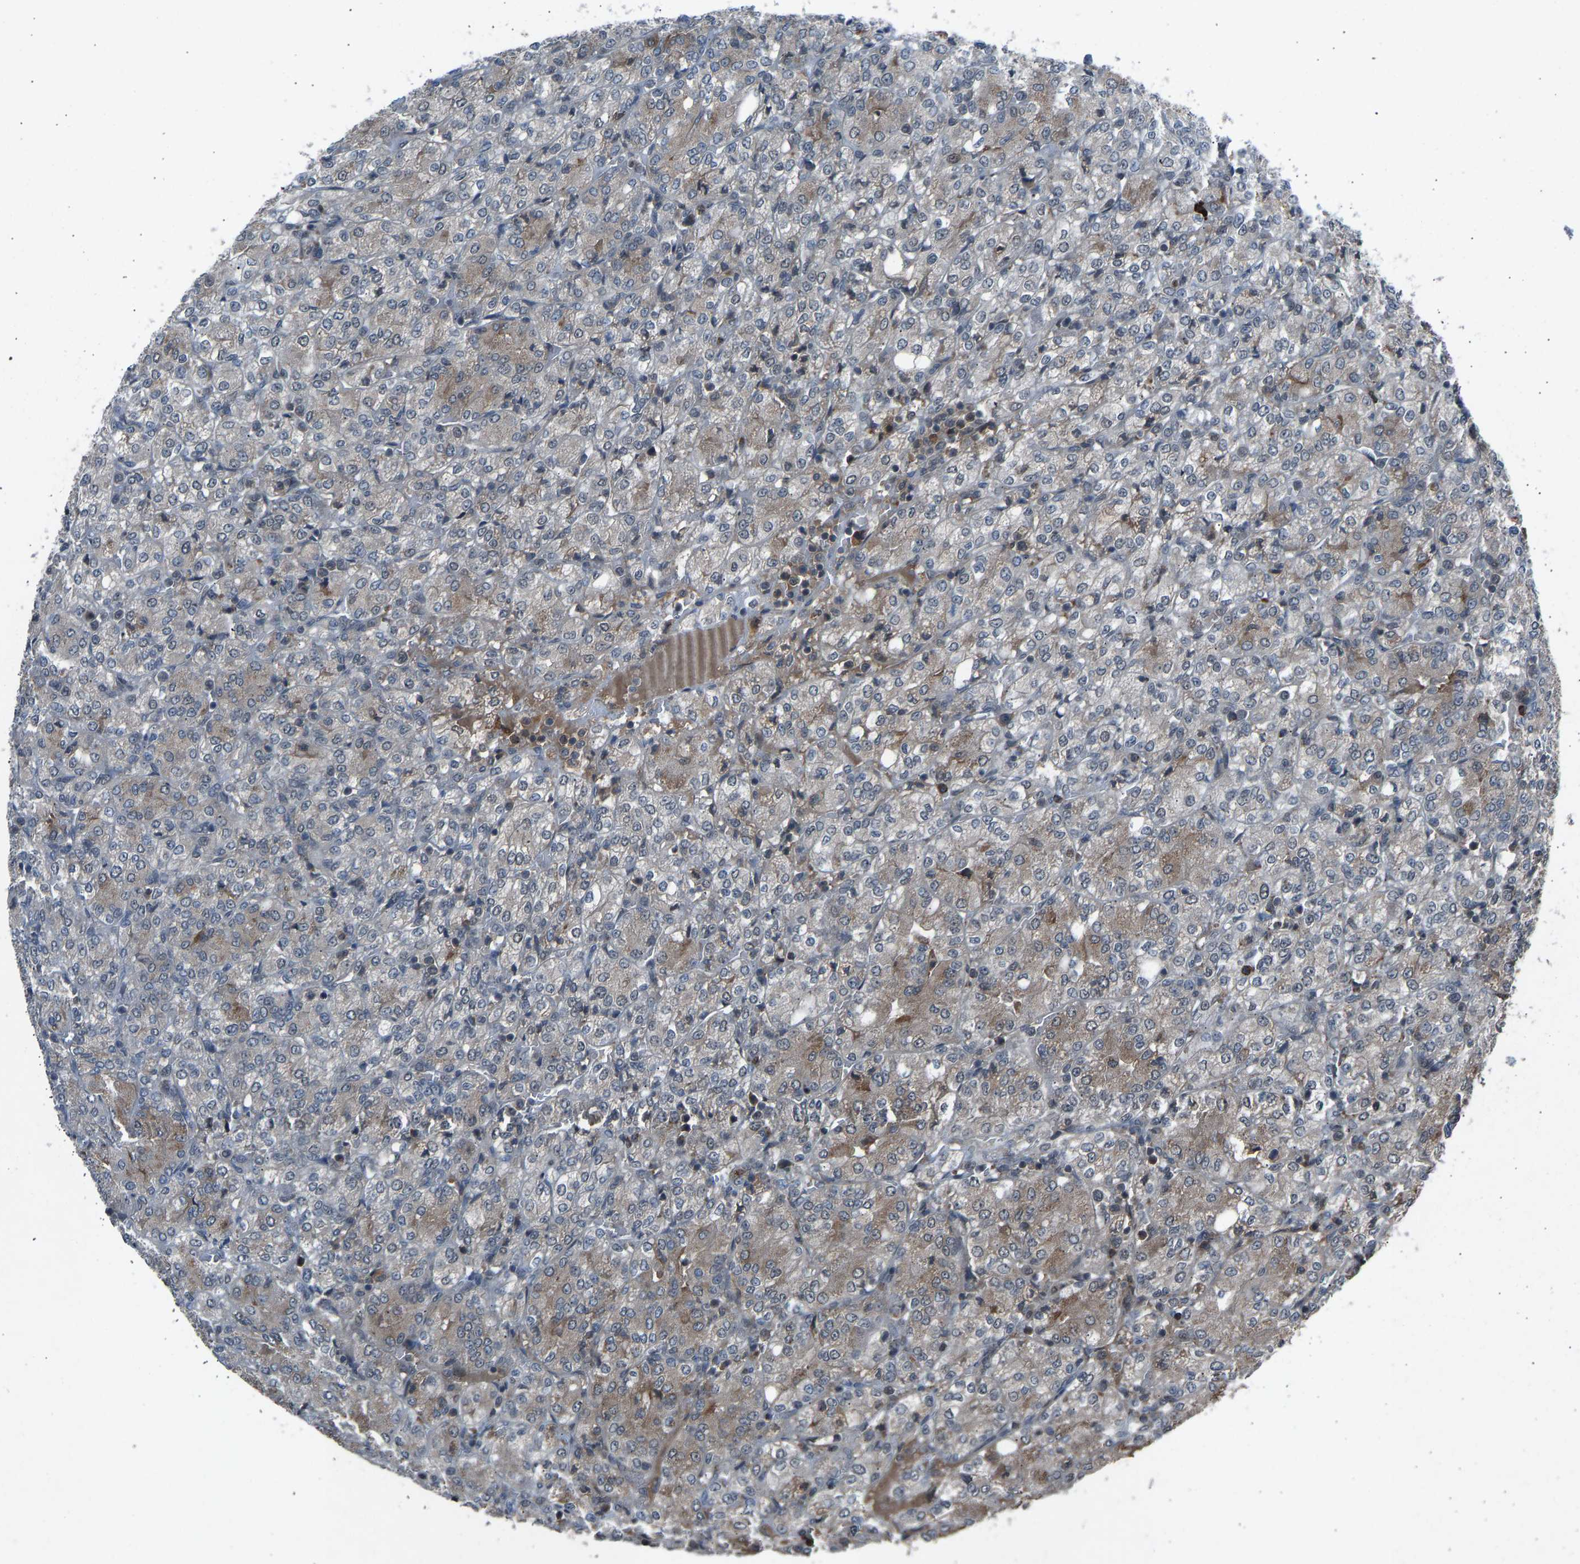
{"staining": {"intensity": "weak", "quantity": "25%-75%", "location": "cytoplasmic/membranous"}, "tissue": "renal cancer", "cell_type": "Tumor cells", "image_type": "cancer", "snomed": [{"axis": "morphology", "description": "Adenocarcinoma, NOS"}, {"axis": "topography", "description": "Kidney"}], "caption": "Protein expression analysis of adenocarcinoma (renal) shows weak cytoplasmic/membranous positivity in about 25%-75% of tumor cells.", "gene": "SLC43A1", "patient": {"sex": "male", "age": 77}}